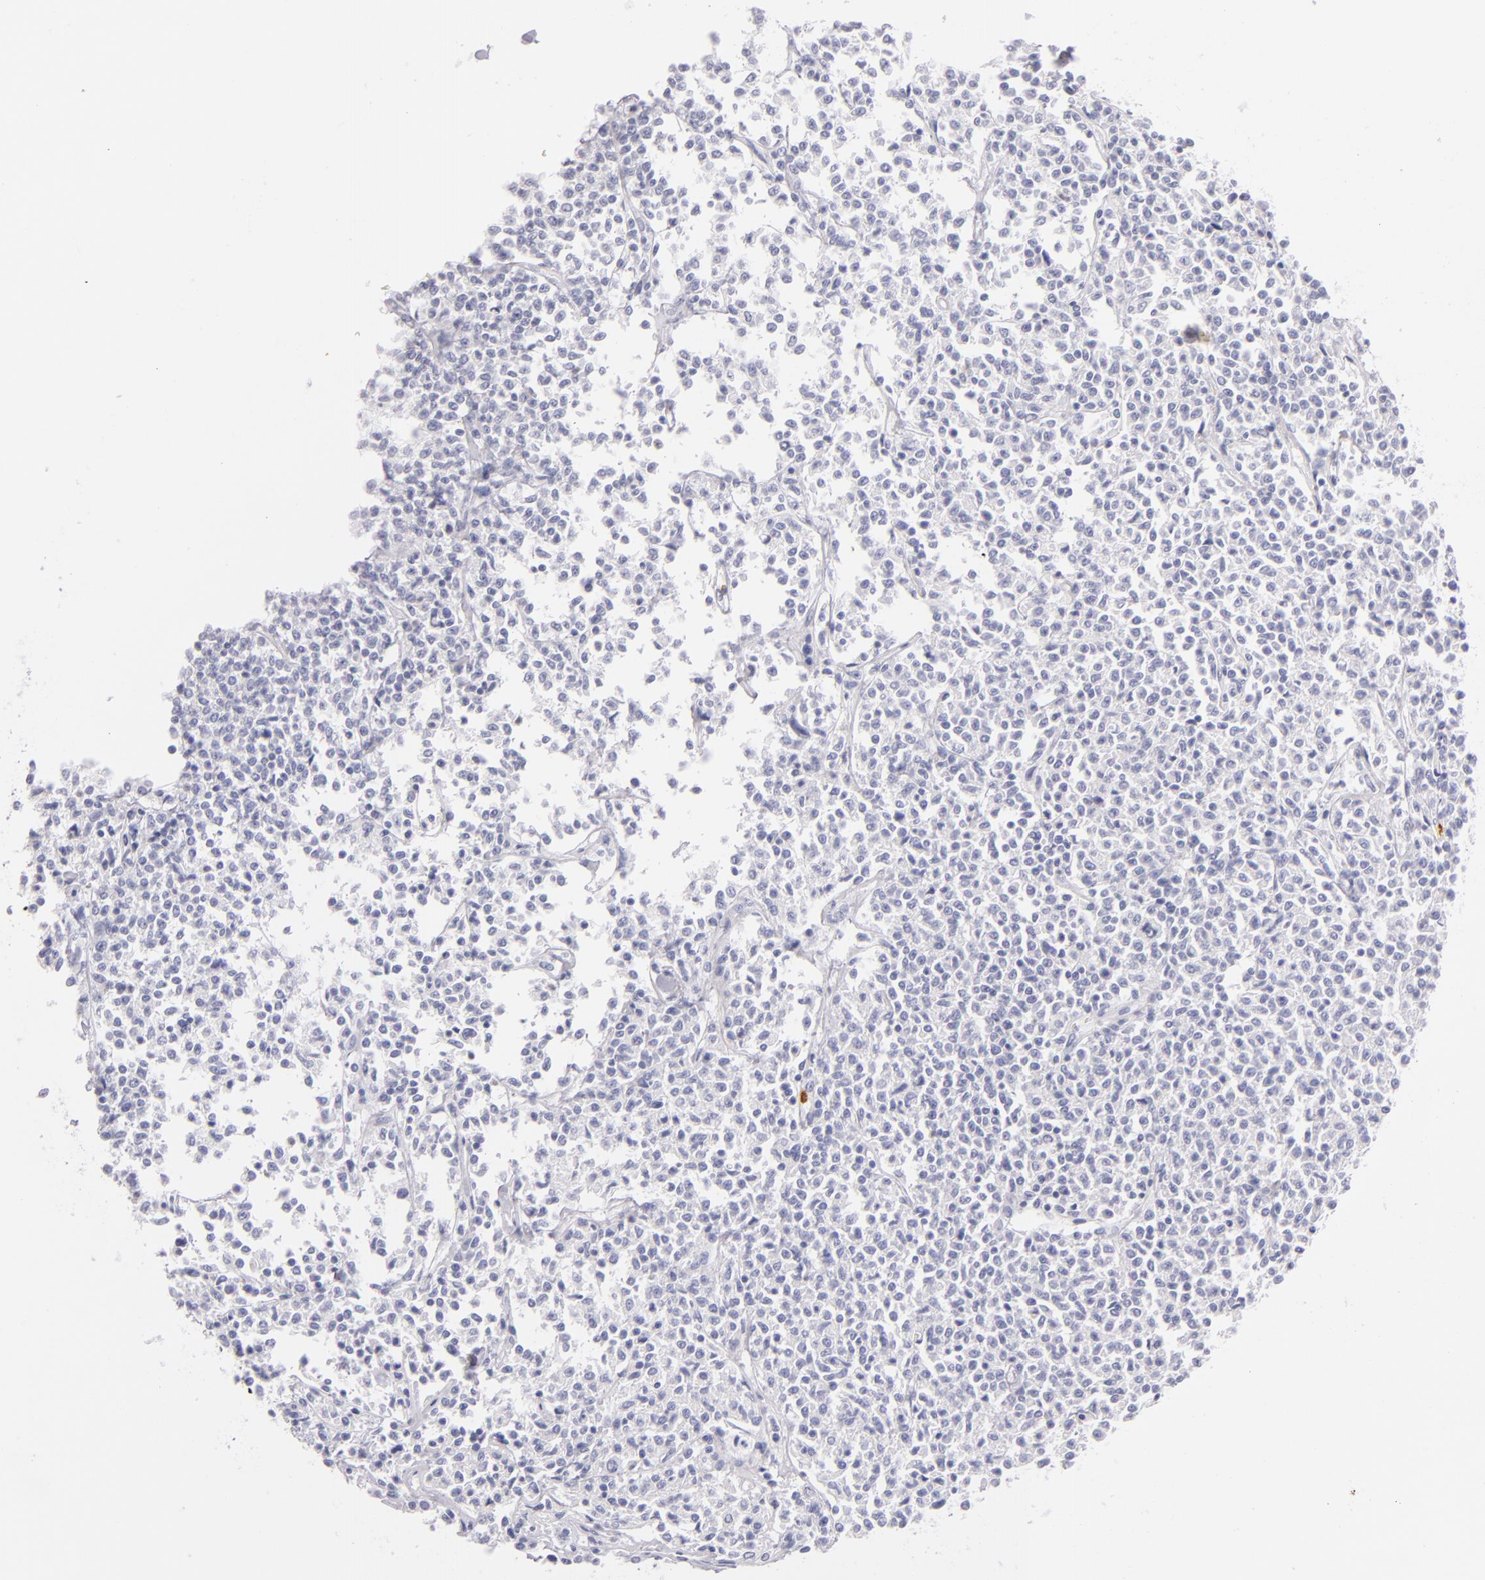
{"staining": {"intensity": "negative", "quantity": "none", "location": "none"}, "tissue": "lymphoma", "cell_type": "Tumor cells", "image_type": "cancer", "snomed": [{"axis": "morphology", "description": "Malignant lymphoma, non-Hodgkin's type, Low grade"}, {"axis": "topography", "description": "Small intestine"}], "caption": "This is a micrograph of immunohistochemistry staining of low-grade malignant lymphoma, non-Hodgkin's type, which shows no expression in tumor cells. Nuclei are stained in blue.", "gene": "TPSD1", "patient": {"sex": "female", "age": 59}}